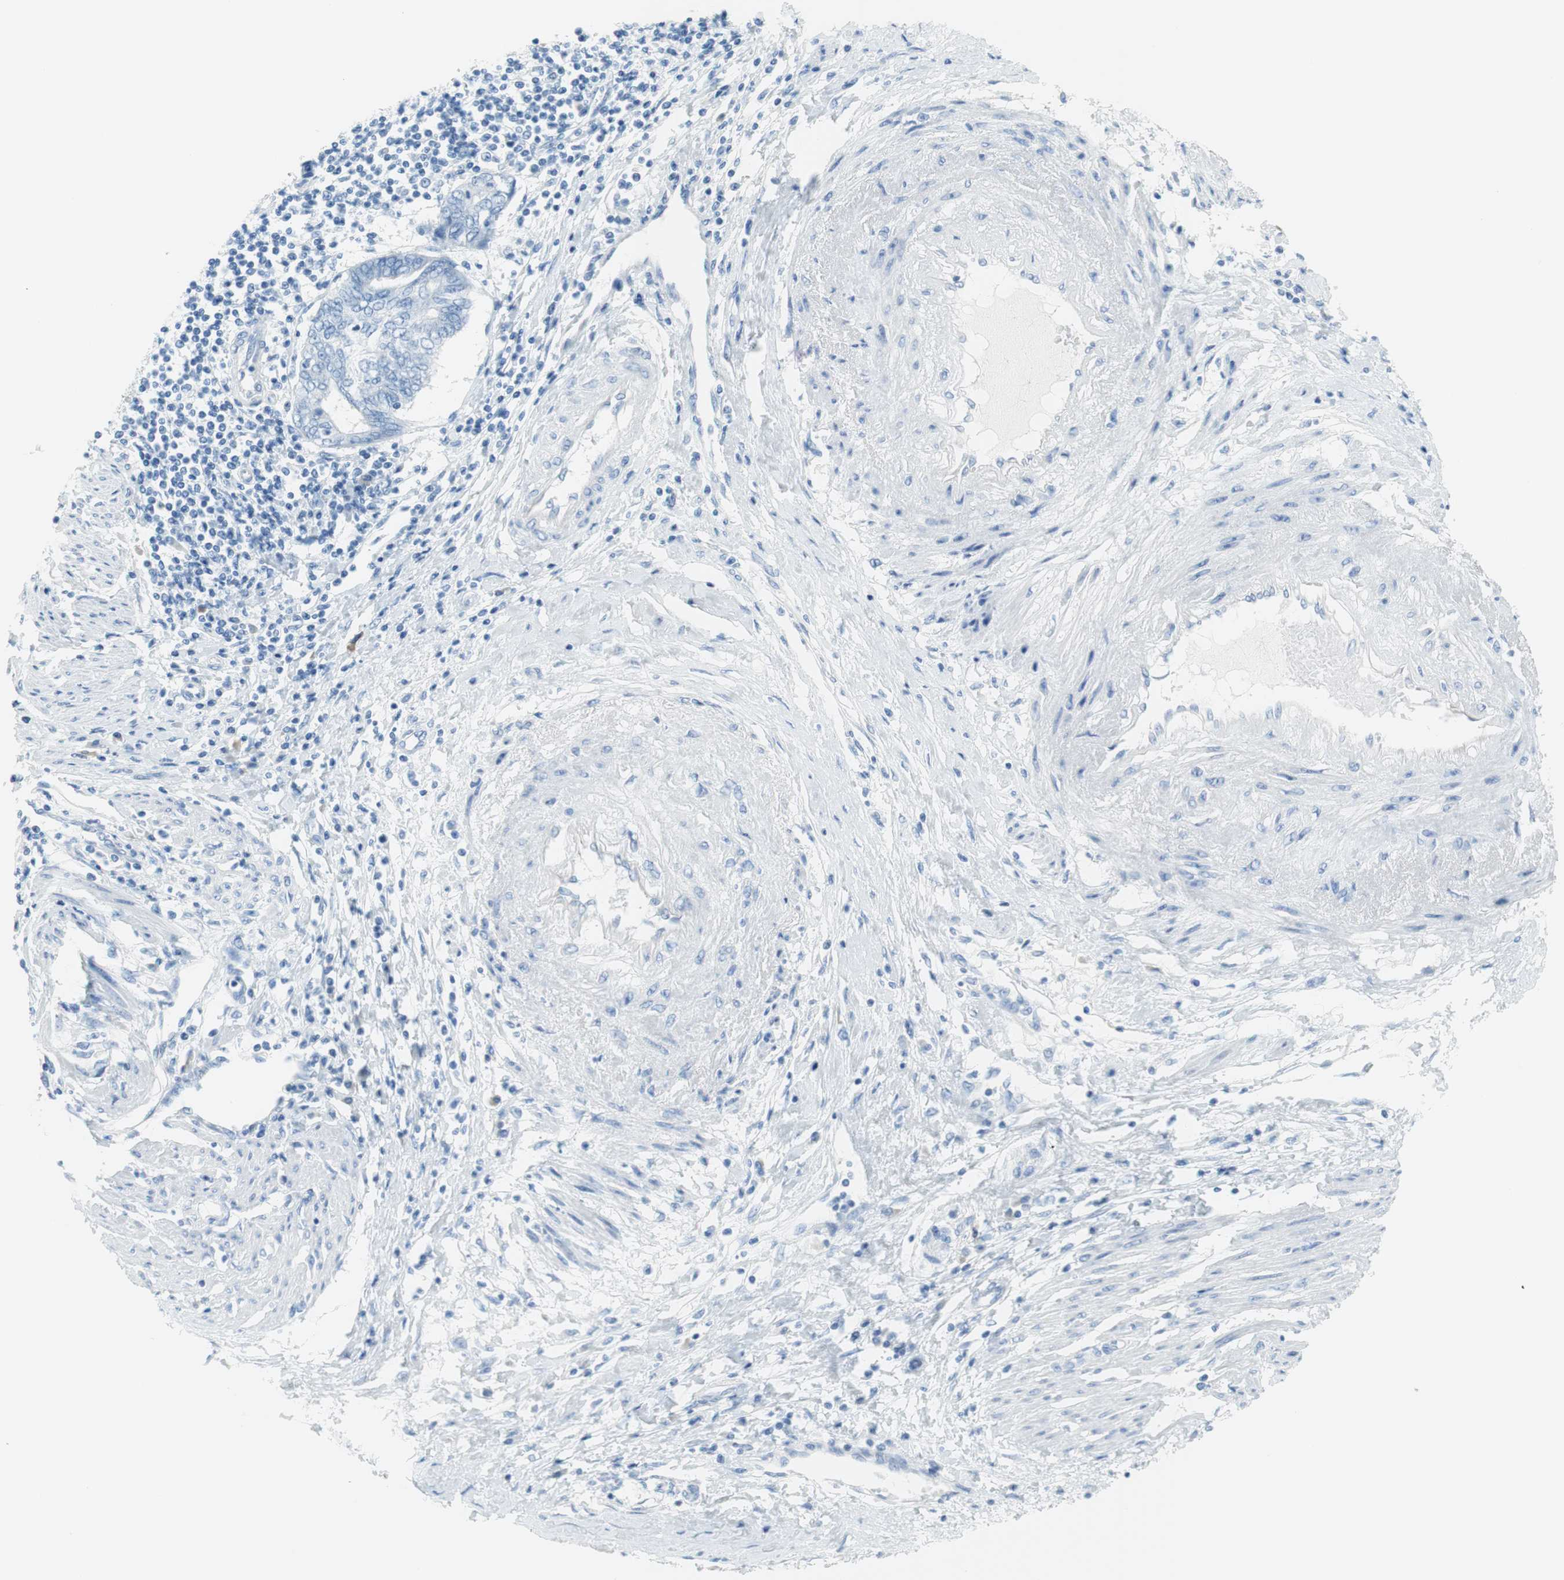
{"staining": {"intensity": "negative", "quantity": "none", "location": "none"}, "tissue": "endometrial cancer", "cell_type": "Tumor cells", "image_type": "cancer", "snomed": [{"axis": "morphology", "description": "Adenocarcinoma, NOS"}, {"axis": "topography", "description": "Uterus"}, {"axis": "topography", "description": "Endometrium"}], "caption": "Tumor cells show no significant protein positivity in adenocarcinoma (endometrial).", "gene": "MYH1", "patient": {"sex": "female", "age": 70}}